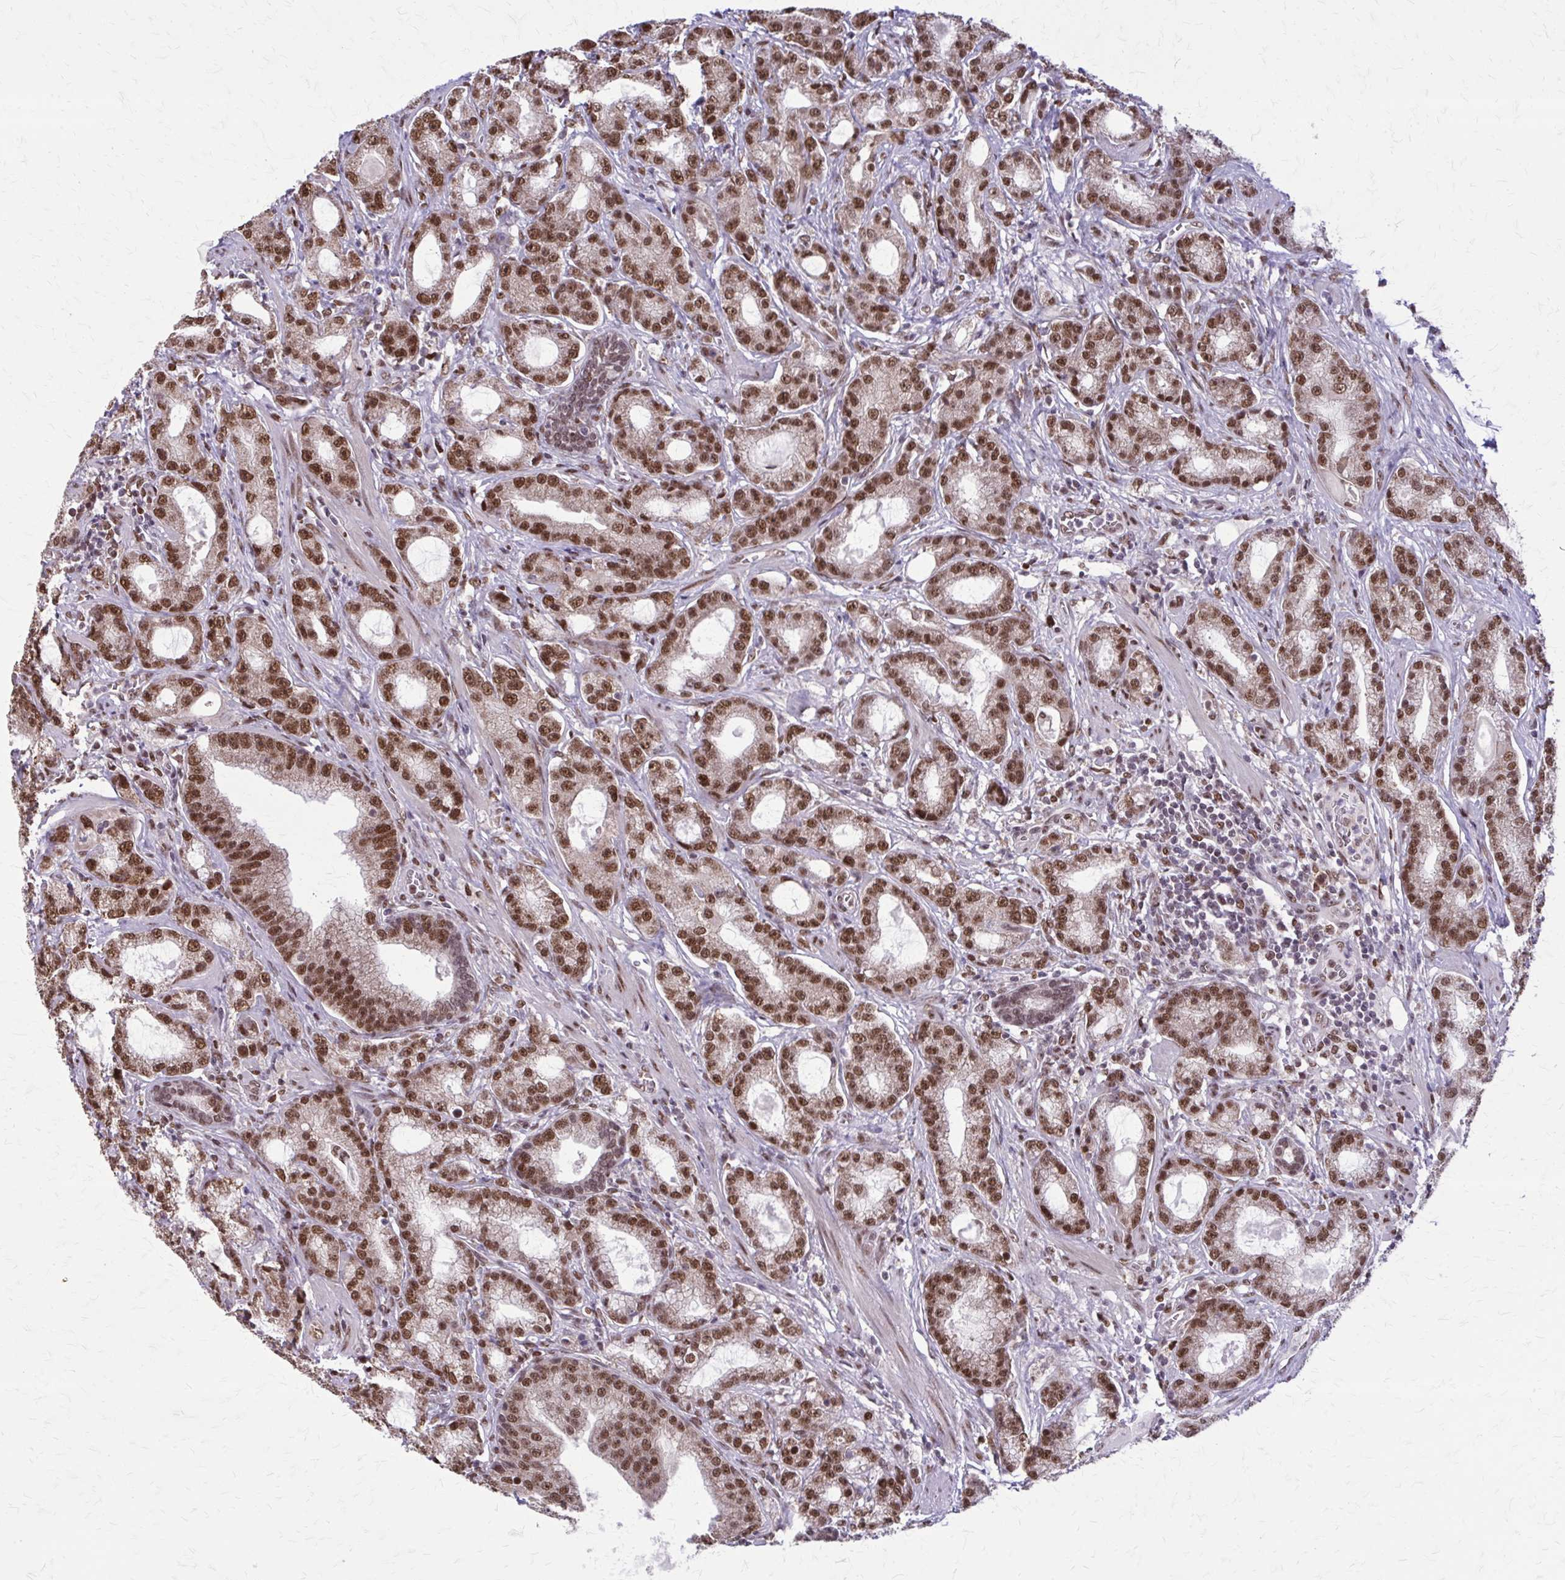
{"staining": {"intensity": "strong", "quantity": ">75%", "location": "nuclear"}, "tissue": "prostate cancer", "cell_type": "Tumor cells", "image_type": "cancer", "snomed": [{"axis": "morphology", "description": "Adenocarcinoma, High grade"}, {"axis": "topography", "description": "Prostate"}], "caption": "Strong nuclear protein positivity is identified in about >75% of tumor cells in prostate adenocarcinoma (high-grade). The protein is shown in brown color, while the nuclei are stained blue.", "gene": "TTF1", "patient": {"sex": "male", "age": 65}}